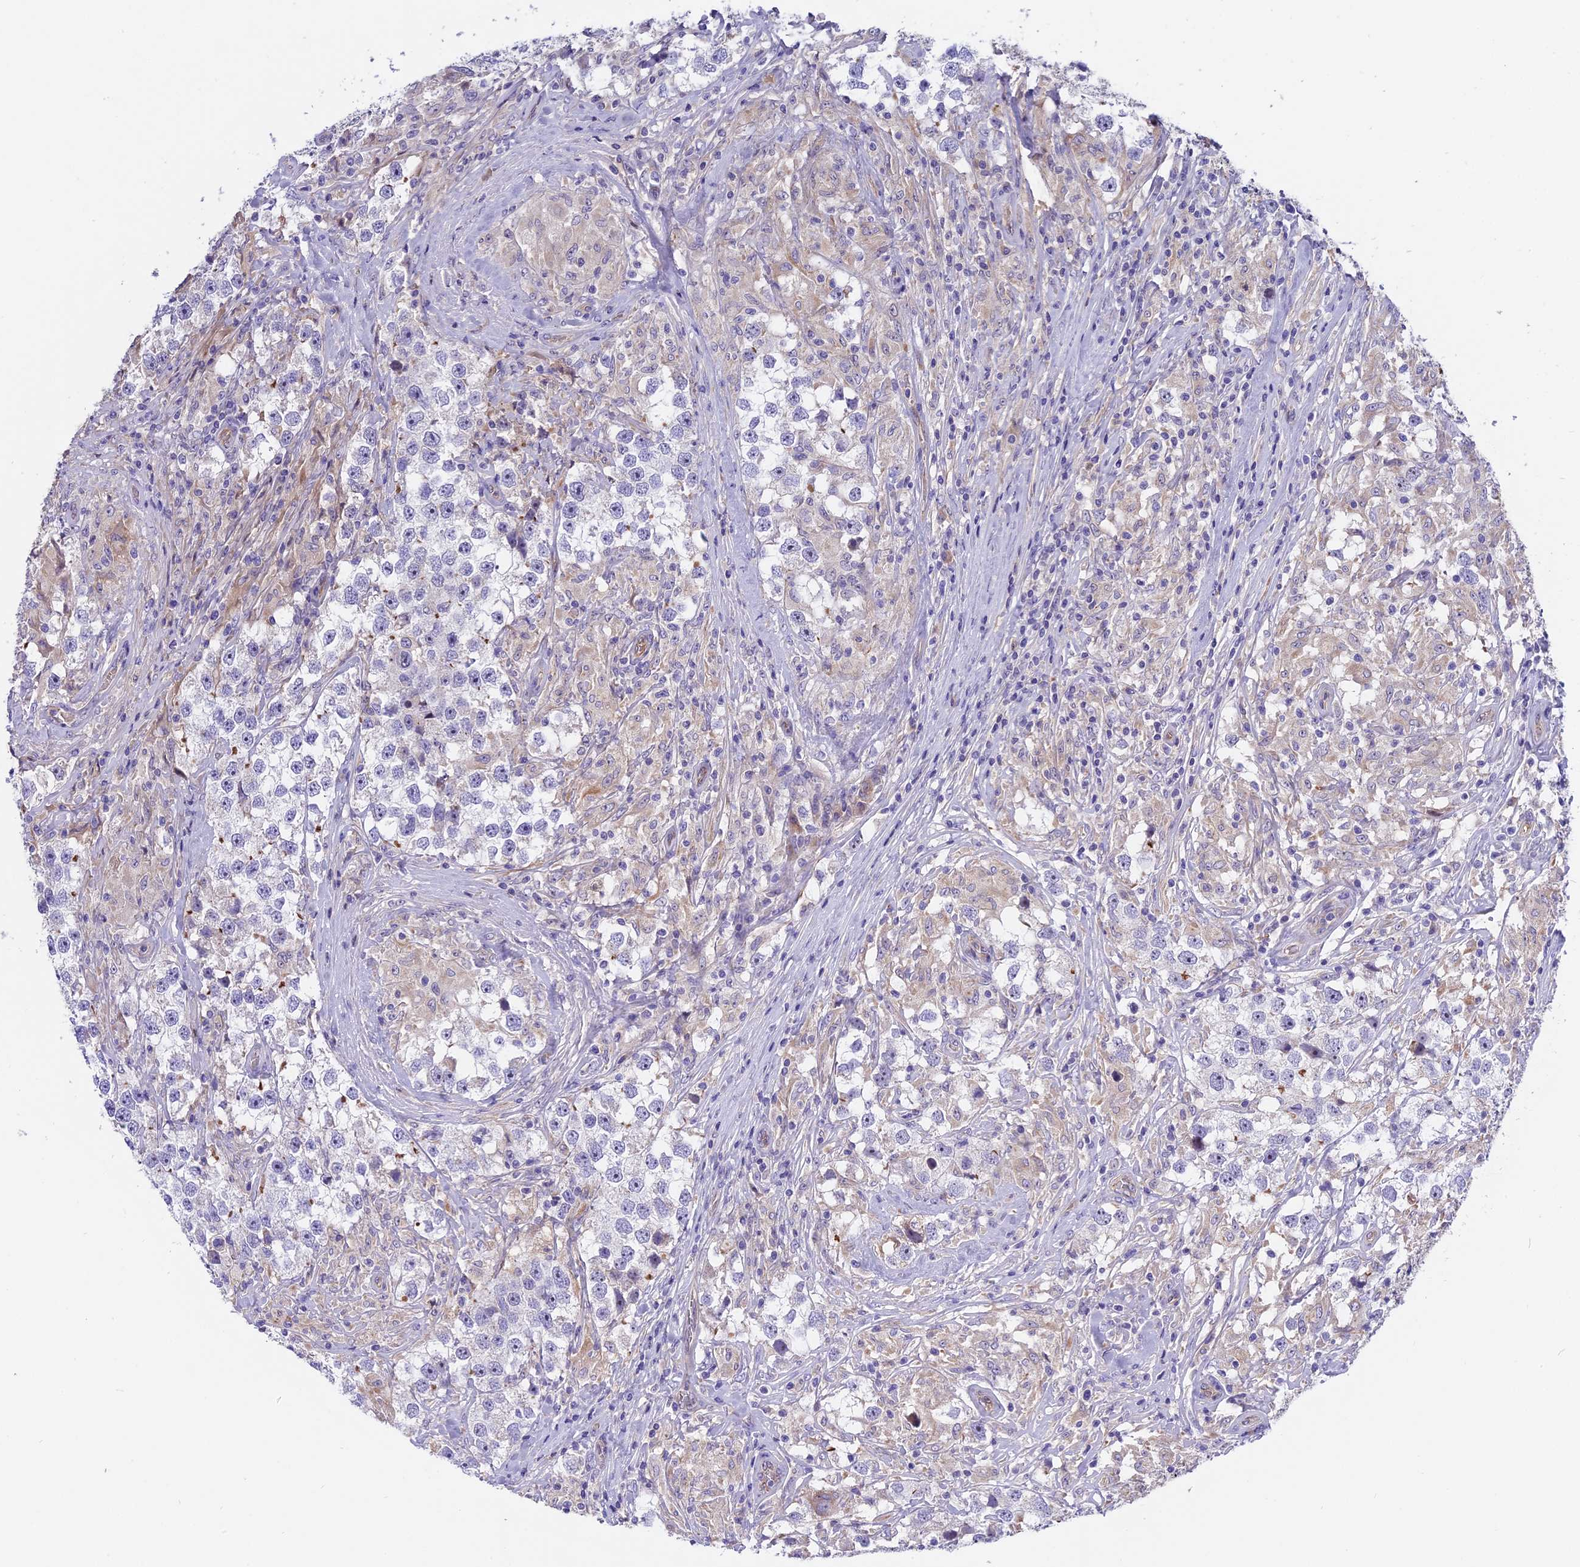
{"staining": {"intensity": "negative", "quantity": "none", "location": "none"}, "tissue": "testis cancer", "cell_type": "Tumor cells", "image_type": "cancer", "snomed": [{"axis": "morphology", "description": "Seminoma, NOS"}, {"axis": "topography", "description": "Testis"}], "caption": "Tumor cells show no significant staining in testis cancer. (DAB IHC, high magnification).", "gene": "CCDC32", "patient": {"sex": "male", "age": 46}}